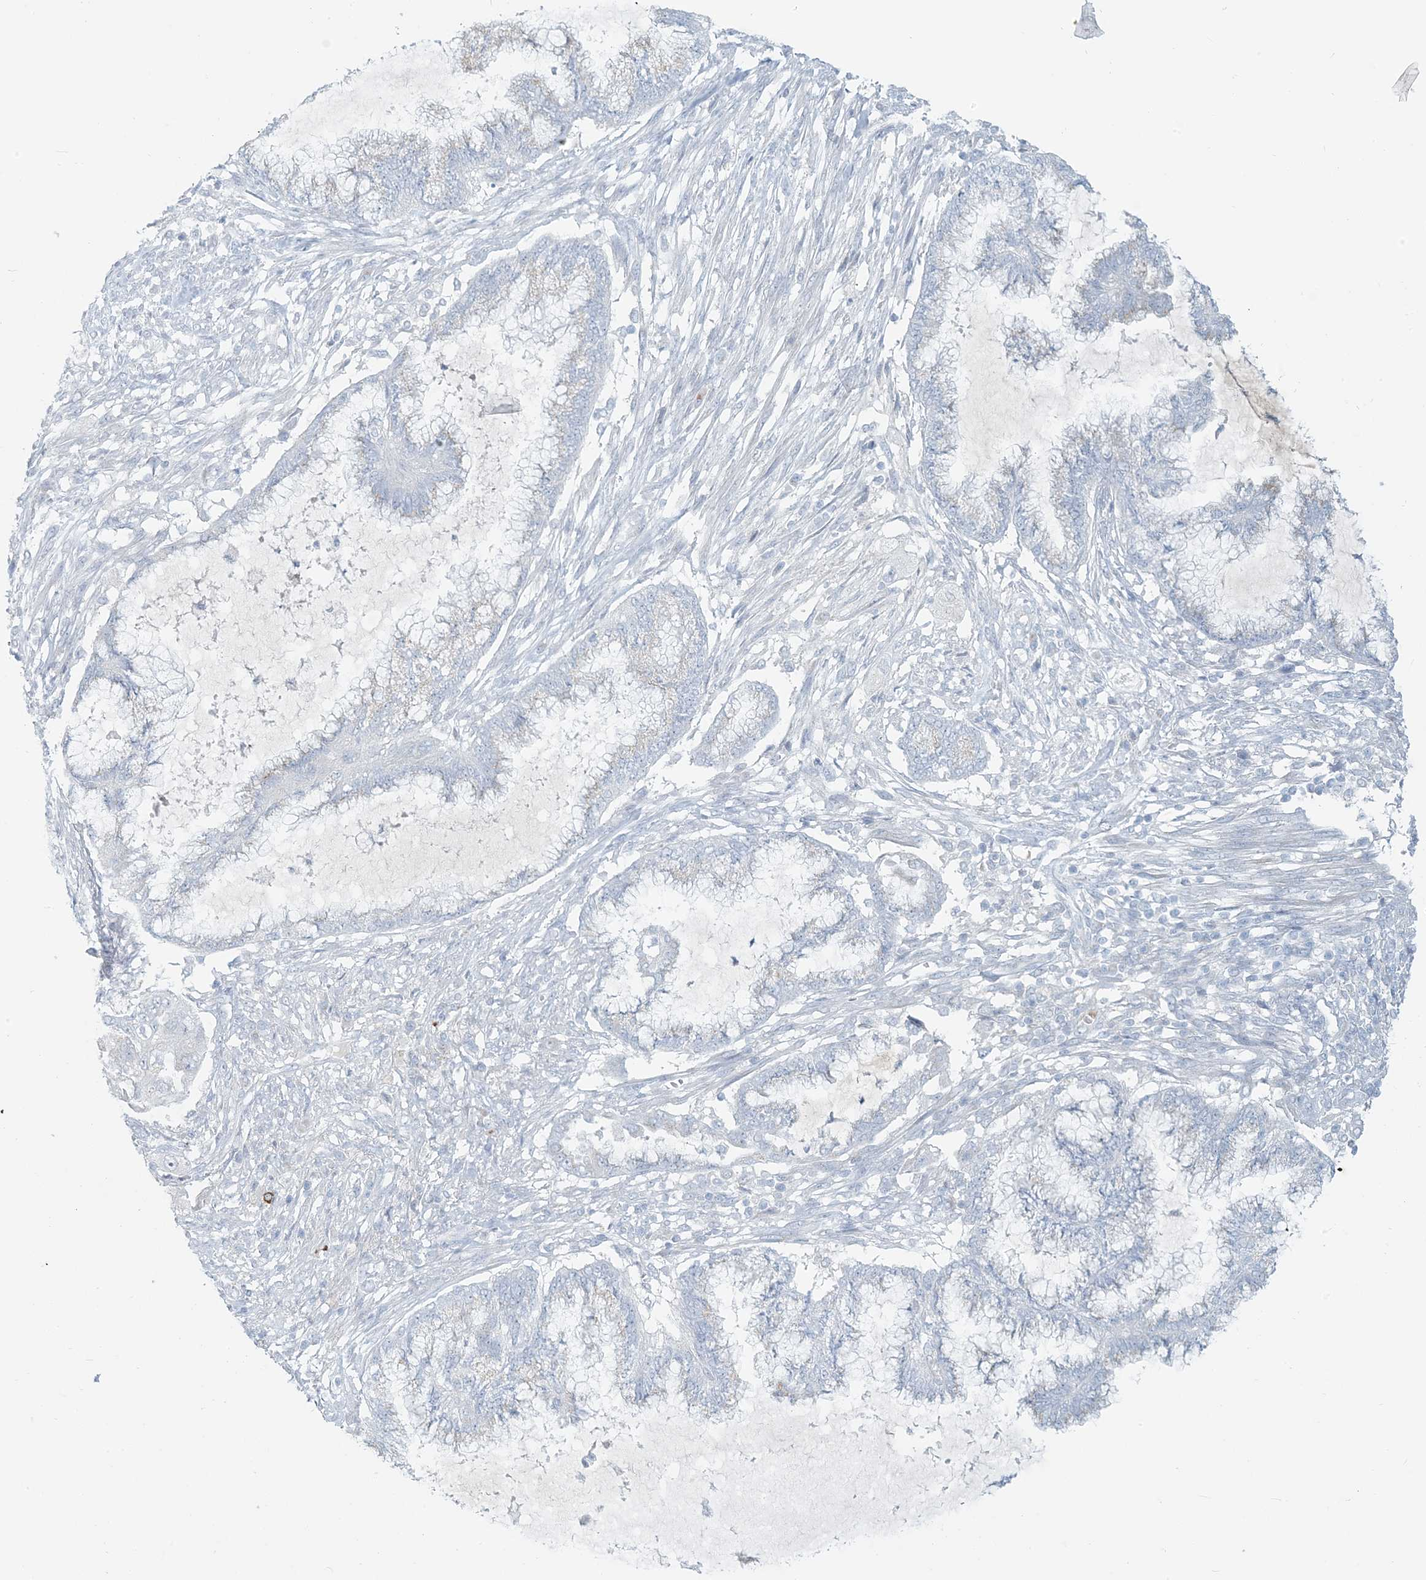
{"staining": {"intensity": "negative", "quantity": "none", "location": "none"}, "tissue": "endometrial cancer", "cell_type": "Tumor cells", "image_type": "cancer", "snomed": [{"axis": "morphology", "description": "Adenocarcinoma, NOS"}, {"axis": "topography", "description": "Endometrium"}], "caption": "Immunohistochemical staining of adenocarcinoma (endometrial) demonstrates no significant positivity in tumor cells. The staining was performed using DAB (3,3'-diaminobenzidine) to visualize the protein expression in brown, while the nuclei were stained in blue with hematoxylin (Magnification: 20x).", "gene": "SCML1", "patient": {"sex": "female", "age": 86}}